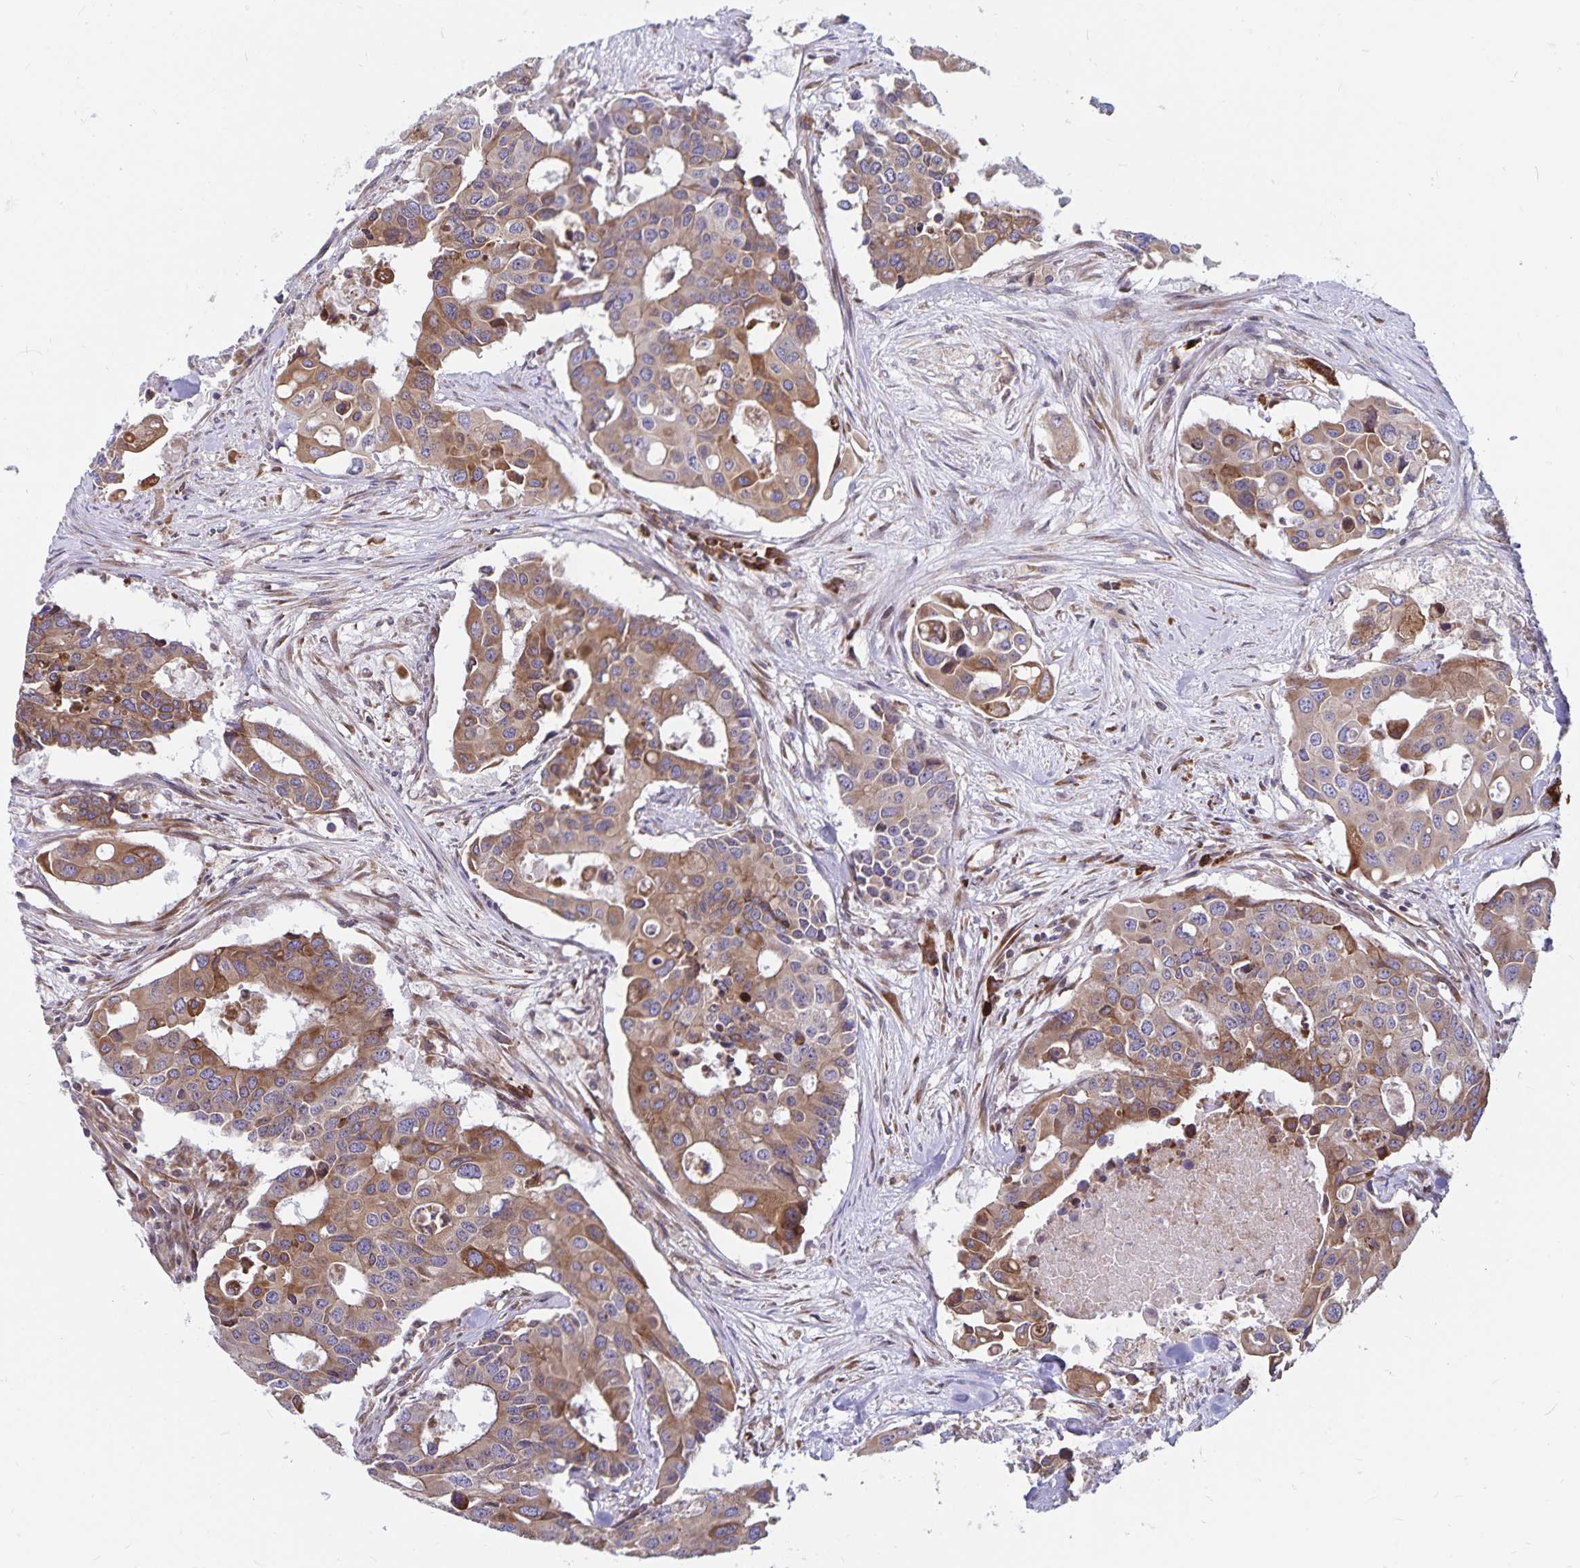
{"staining": {"intensity": "moderate", "quantity": ">75%", "location": "cytoplasmic/membranous"}, "tissue": "colorectal cancer", "cell_type": "Tumor cells", "image_type": "cancer", "snomed": [{"axis": "morphology", "description": "Adenocarcinoma, NOS"}, {"axis": "topography", "description": "Colon"}], "caption": "Approximately >75% of tumor cells in adenocarcinoma (colorectal) reveal moderate cytoplasmic/membranous protein expression as visualized by brown immunohistochemical staining.", "gene": "SEC62", "patient": {"sex": "male", "age": 77}}